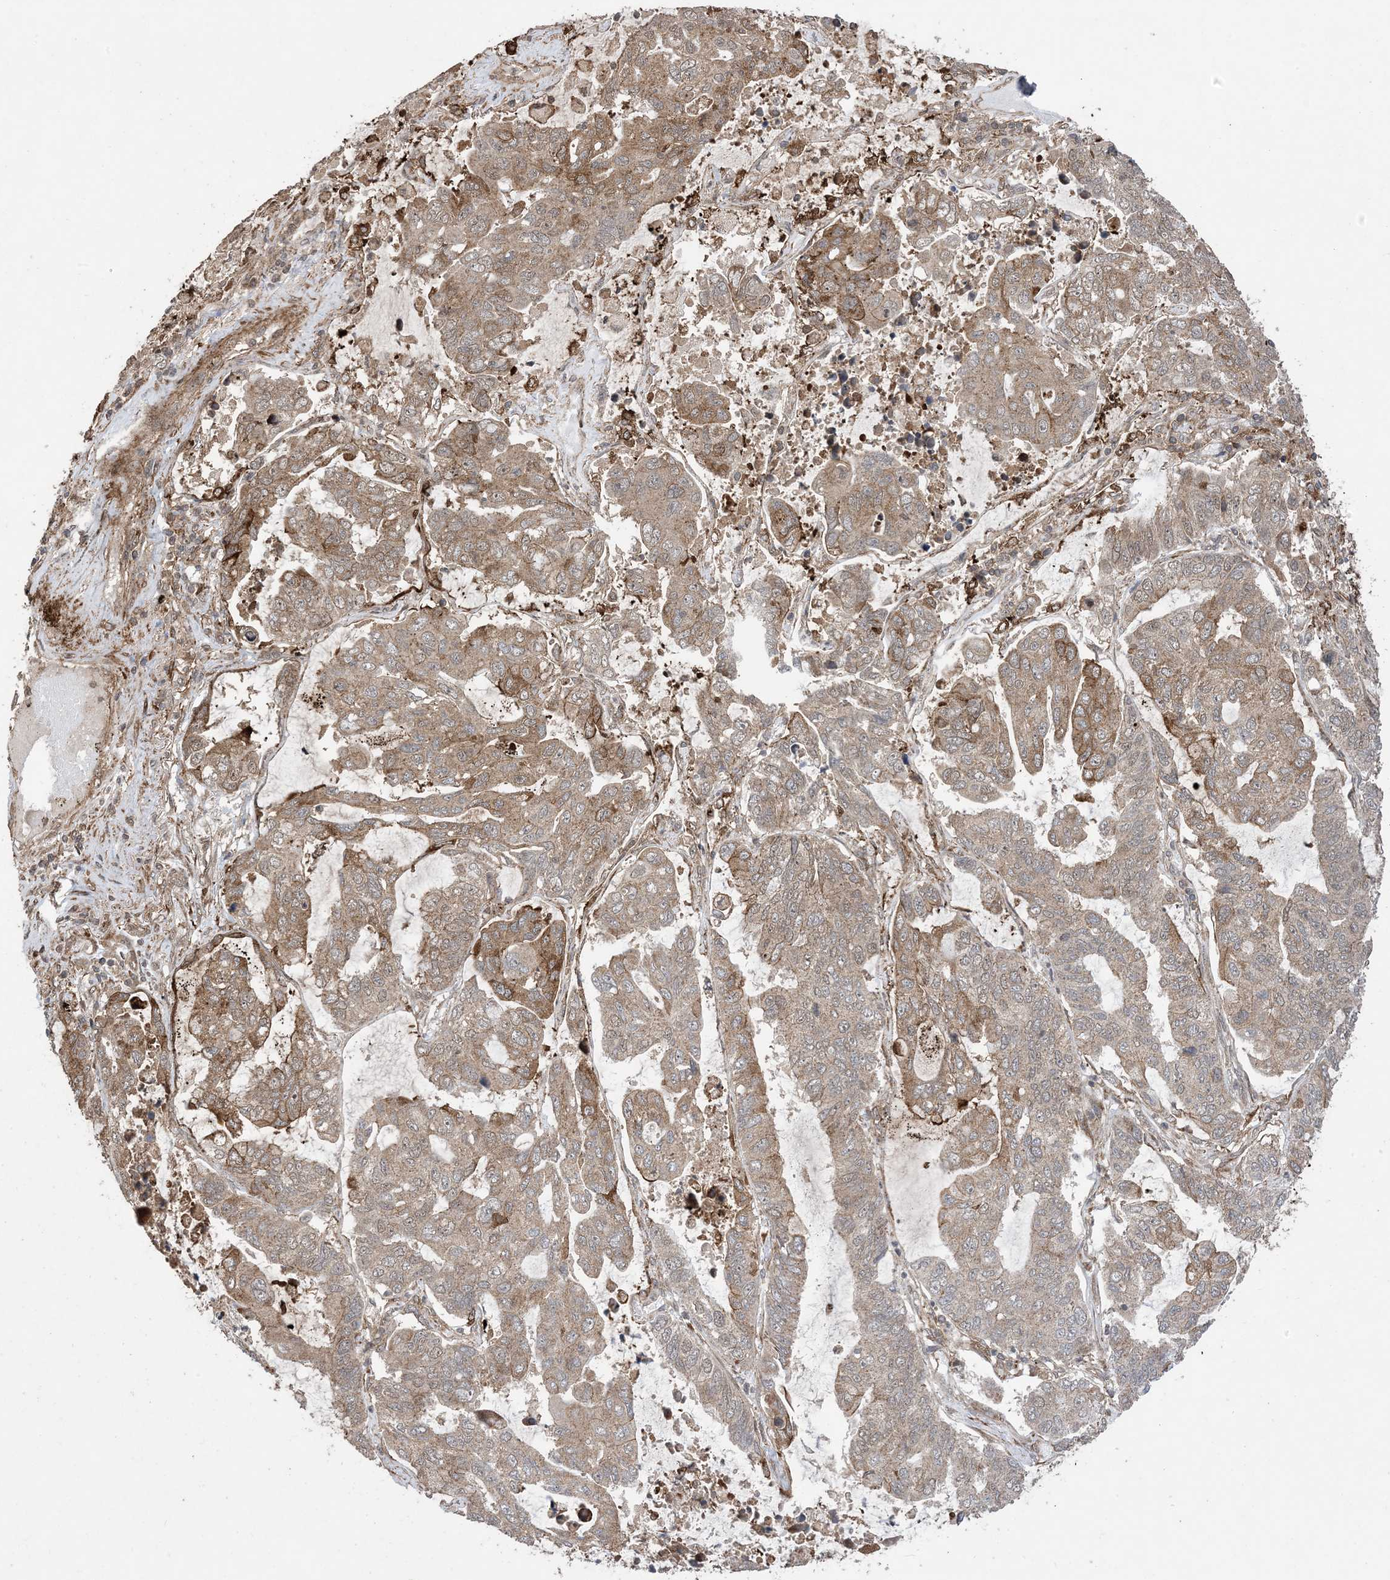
{"staining": {"intensity": "moderate", "quantity": "25%-75%", "location": "cytoplasmic/membranous"}, "tissue": "lung cancer", "cell_type": "Tumor cells", "image_type": "cancer", "snomed": [{"axis": "morphology", "description": "Adenocarcinoma, NOS"}, {"axis": "topography", "description": "Lung"}], "caption": "Protein staining by immunohistochemistry (IHC) shows moderate cytoplasmic/membranous staining in approximately 25%-75% of tumor cells in lung cancer.", "gene": "ZNF511", "patient": {"sex": "male", "age": 64}}